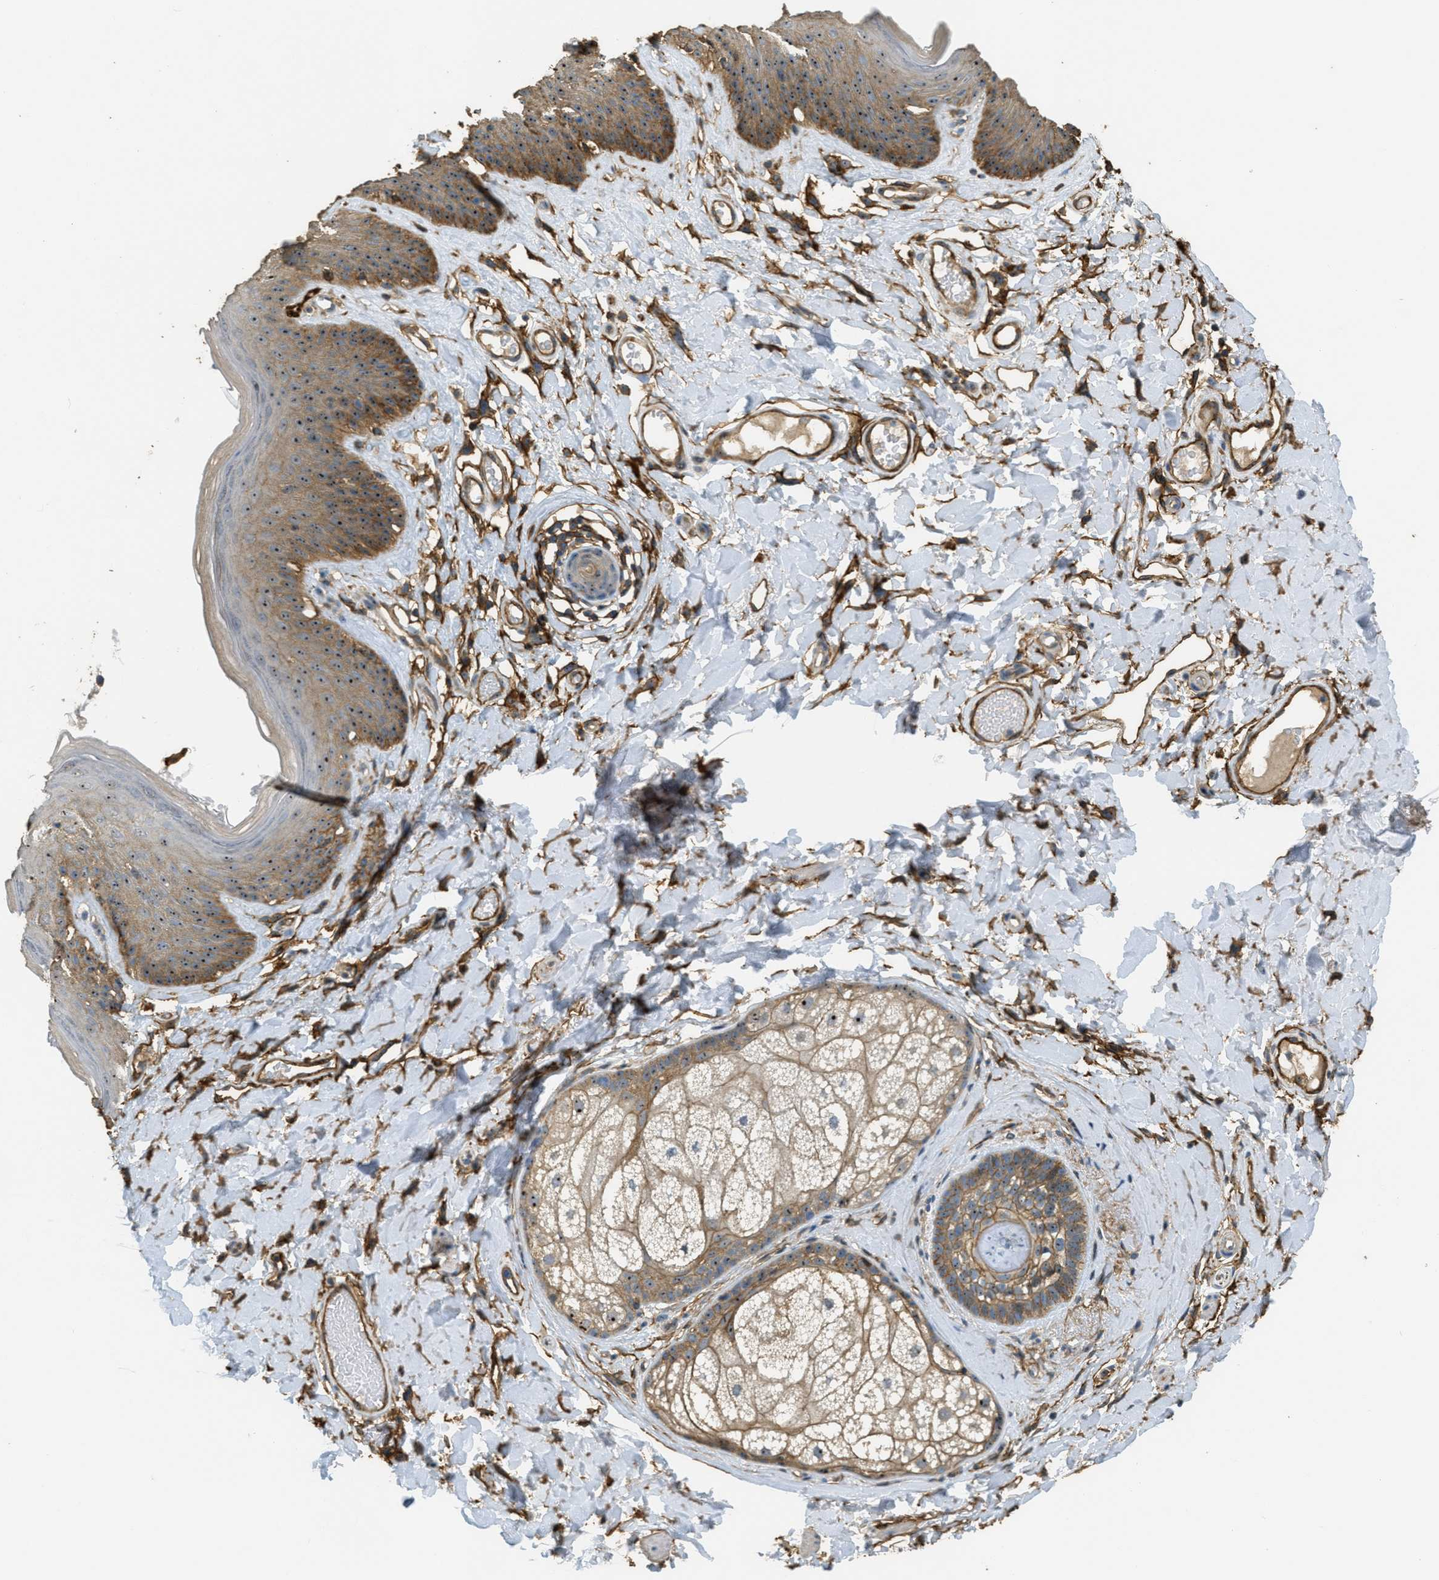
{"staining": {"intensity": "moderate", "quantity": ">75%", "location": "cytoplasmic/membranous,nuclear"}, "tissue": "skin", "cell_type": "Epidermal cells", "image_type": "normal", "snomed": [{"axis": "morphology", "description": "Normal tissue, NOS"}, {"axis": "topography", "description": "Vulva"}], "caption": "Immunohistochemical staining of normal human skin demonstrates medium levels of moderate cytoplasmic/membranous,nuclear positivity in about >75% of epidermal cells. (DAB (3,3'-diaminobenzidine) IHC with brightfield microscopy, high magnification).", "gene": "OSMR", "patient": {"sex": "female", "age": 73}}